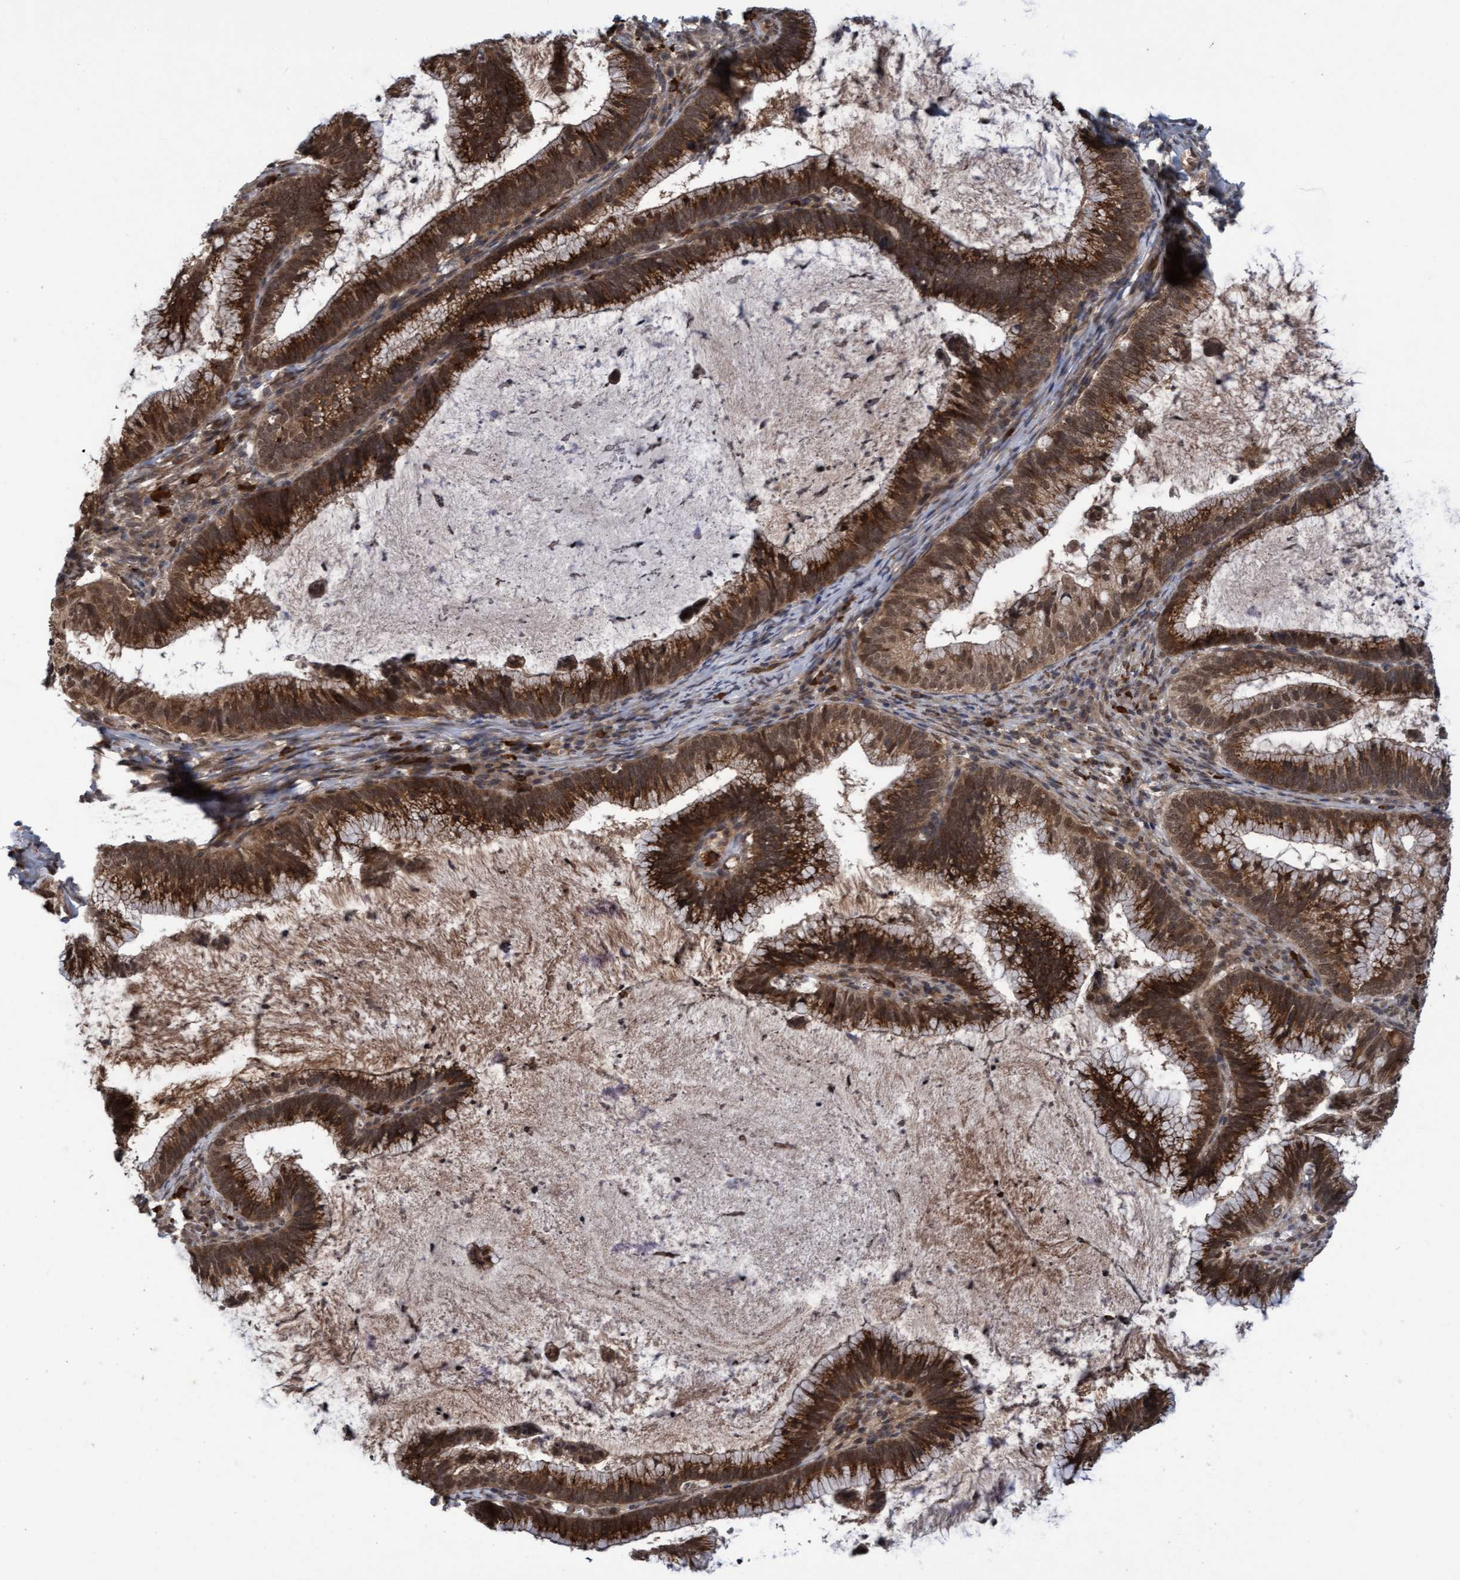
{"staining": {"intensity": "strong", "quantity": ">75%", "location": "cytoplasmic/membranous,nuclear"}, "tissue": "cervical cancer", "cell_type": "Tumor cells", "image_type": "cancer", "snomed": [{"axis": "morphology", "description": "Adenocarcinoma, NOS"}, {"axis": "topography", "description": "Cervix"}], "caption": "DAB immunohistochemical staining of human cervical cancer shows strong cytoplasmic/membranous and nuclear protein expression in approximately >75% of tumor cells. (brown staining indicates protein expression, while blue staining denotes nuclei).", "gene": "WASF1", "patient": {"sex": "female", "age": 36}}